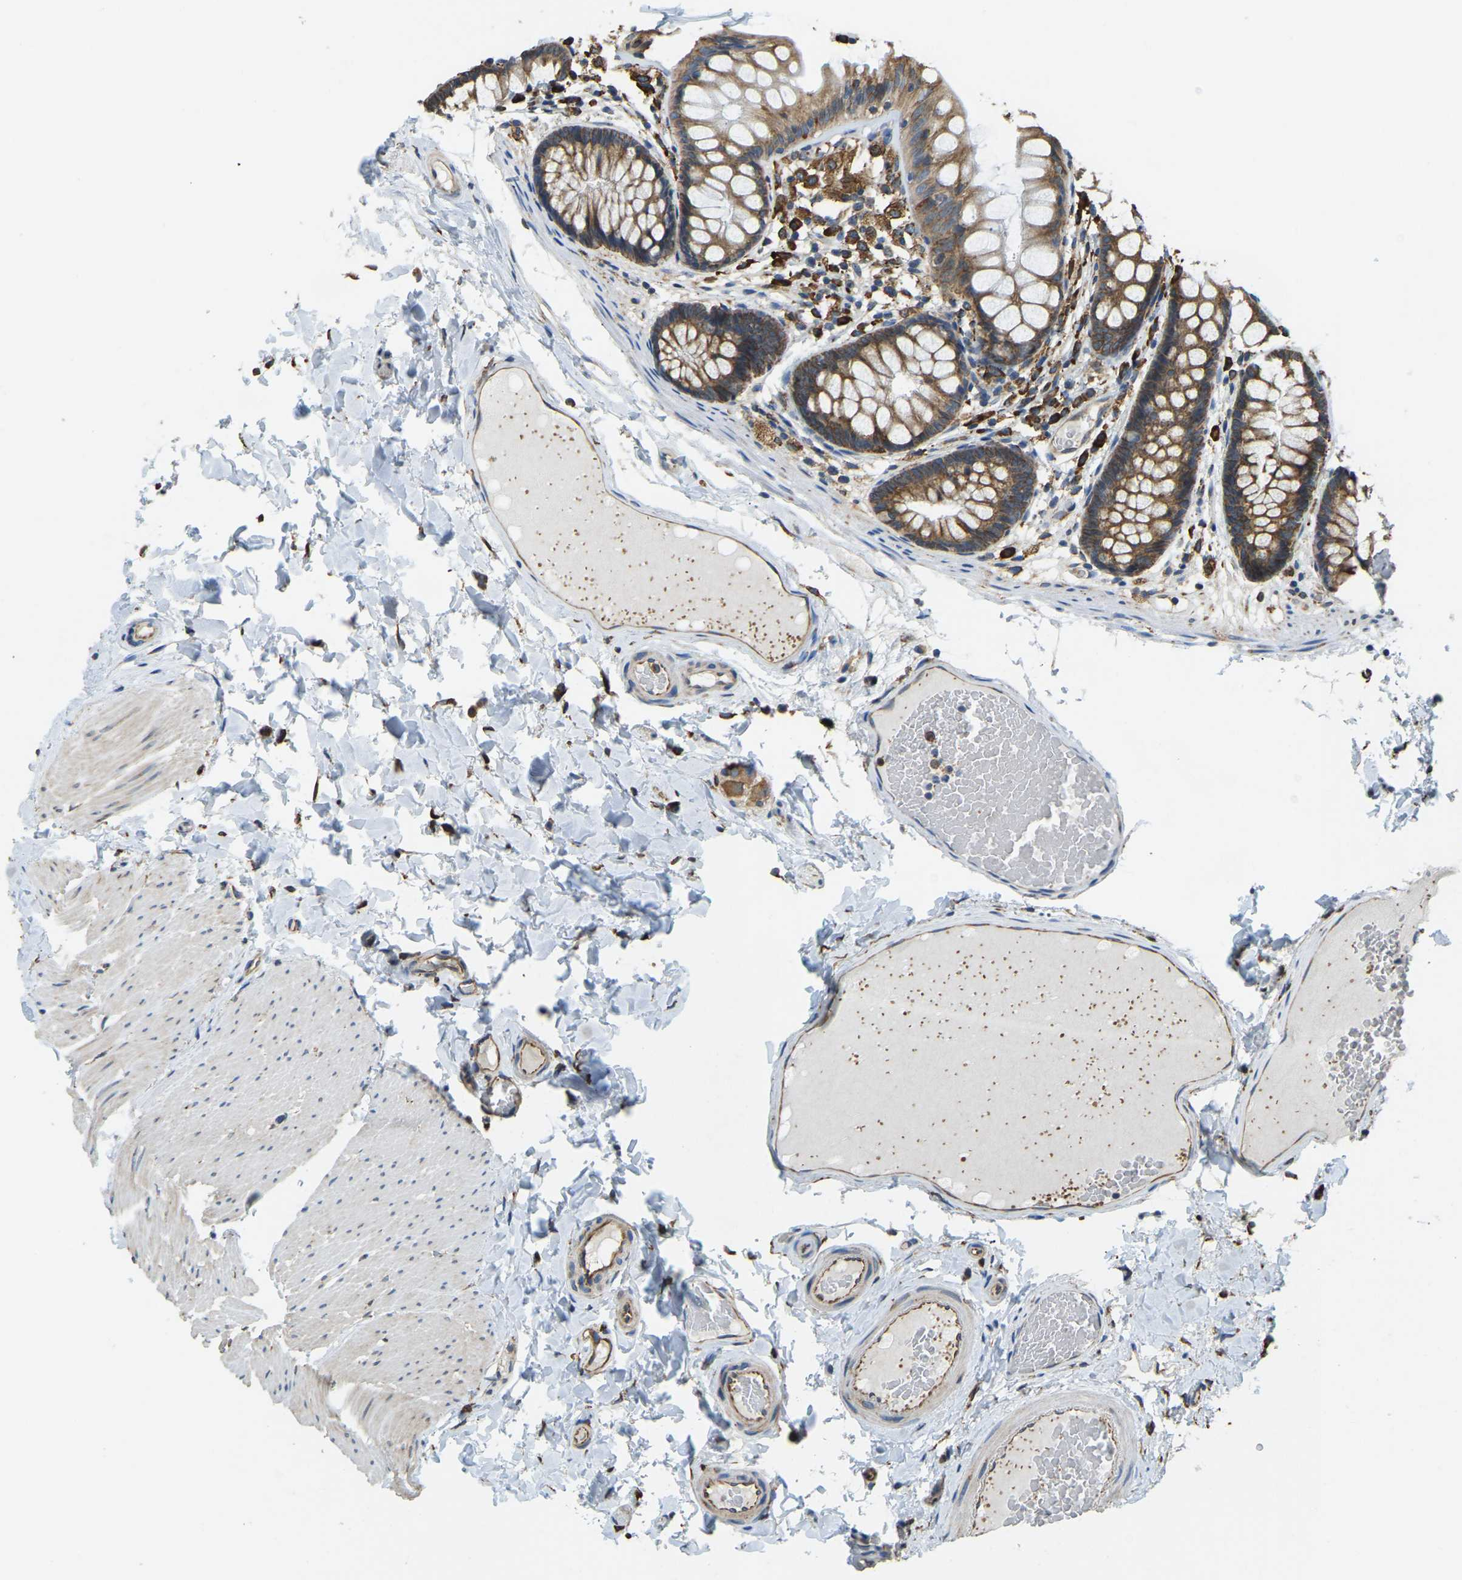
{"staining": {"intensity": "moderate", "quantity": "25%-75%", "location": "cytoplasmic/membranous"}, "tissue": "colon", "cell_type": "Endothelial cells", "image_type": "normal", "snomed": [{"axis": "morphology", "description": "Normal tissue, NOS"}, {"axis": "topography", "description": "Colon"}], "caption": "IHC of unremarkable colon exhibits medium levels of moderate cytoplasmic/membranous staining in about 25%-75% of endothelial cells.", "gene": "RNF115", "patient": {"sex": "female", "age": 56}}